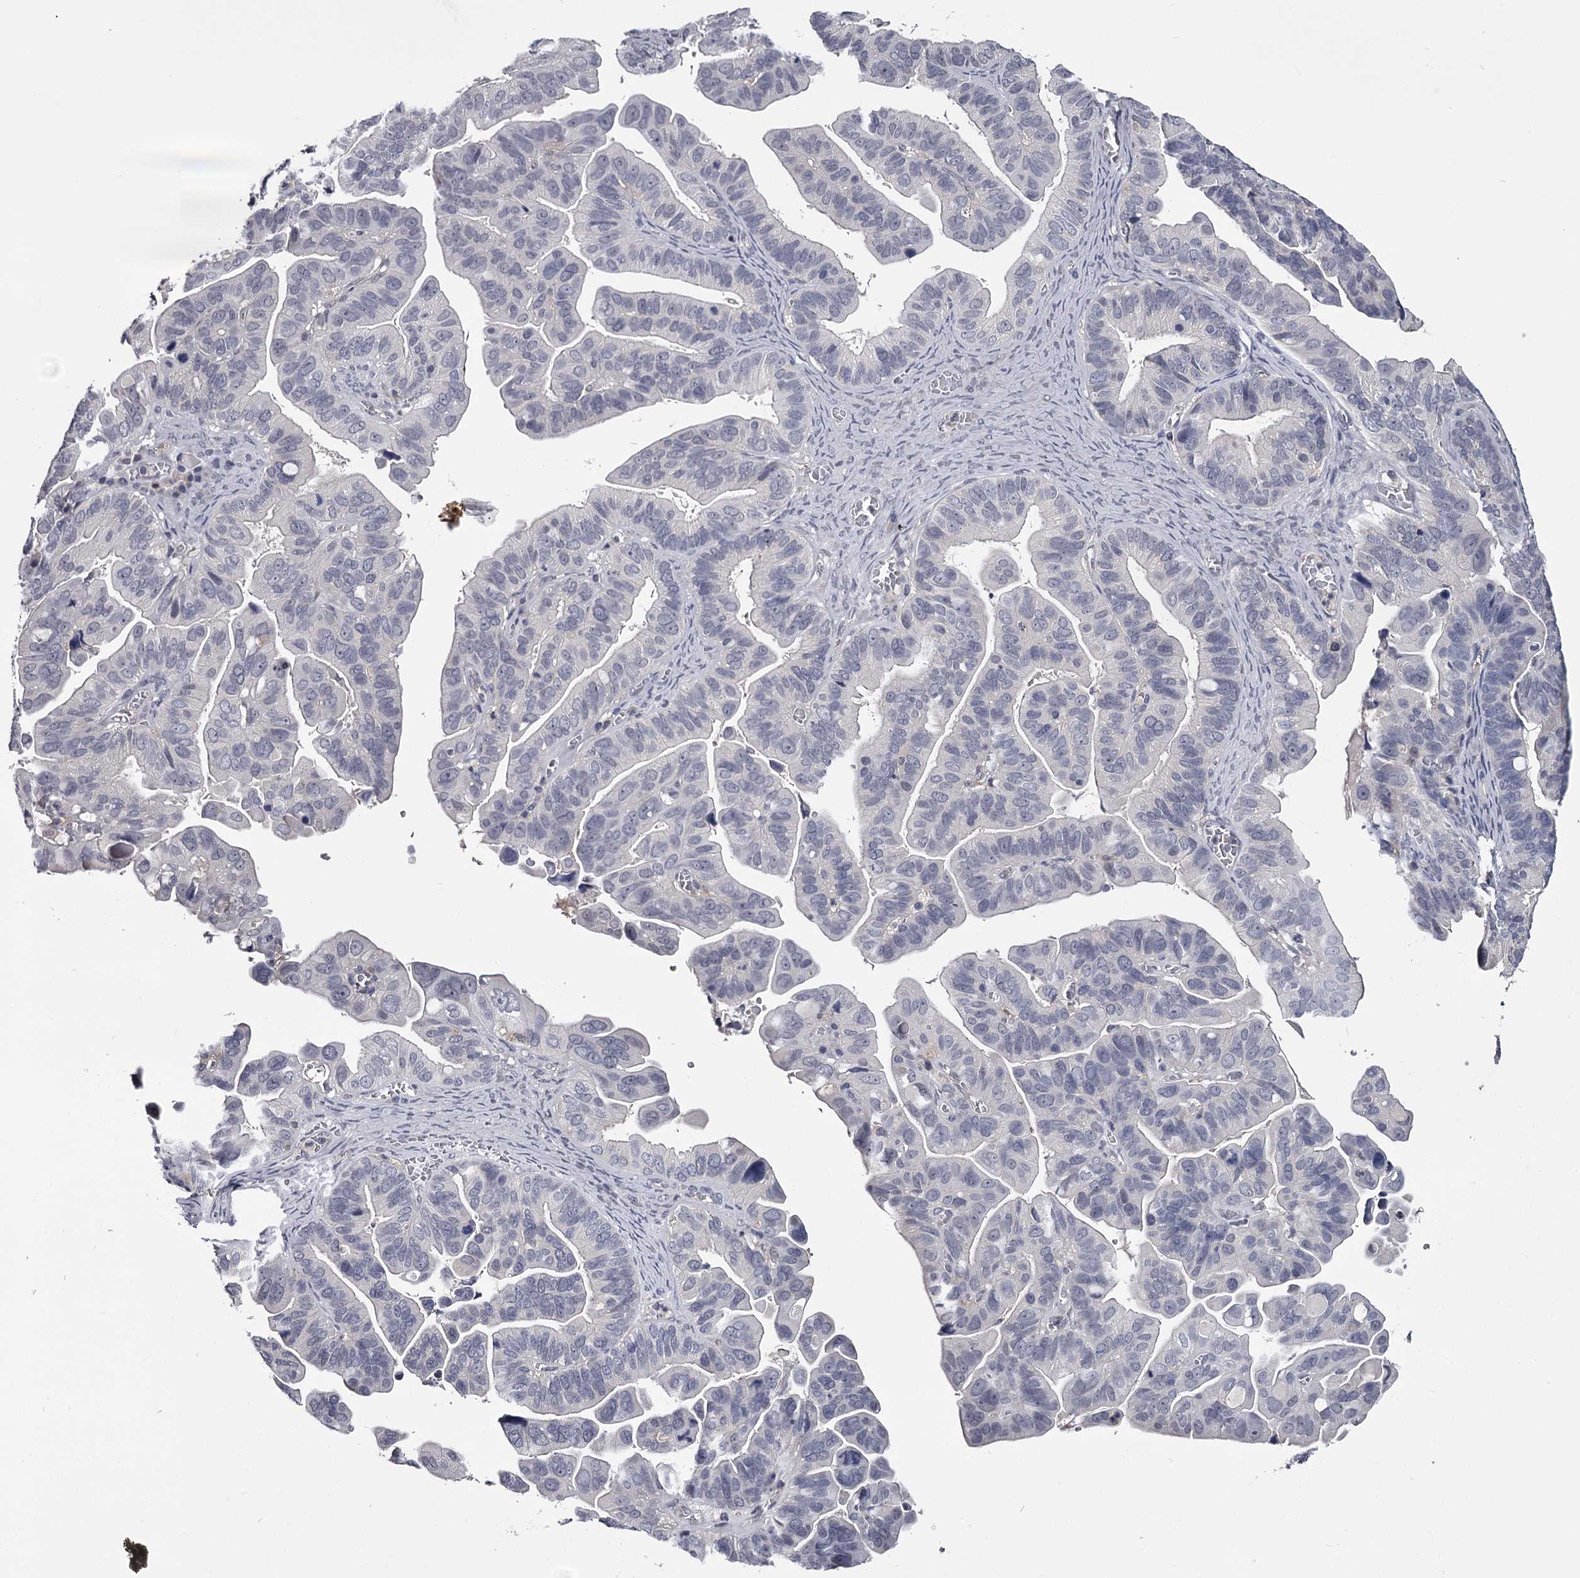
{"staining": {"intensity": "negative", "quantity": "none", "location": "none"}, "tissue": "ovarian cancer", "cell_type": "Tumor cells", "image_type": "cancer", "snomed": [{"axis": "morphology", "description": "Cystadenocarcinoma, serous, NOS"}, {"axis": "topography", "description": "Ovary"}], "caption": "Immunohistochemistry (IHC) photomicrograph of ovarian serous cystadenocarcinoma stained for a protein (brown), which reveals no staining in tumor cells.", "gene": "GSTO1", "patient": {"sex": "female", "age": 56}}